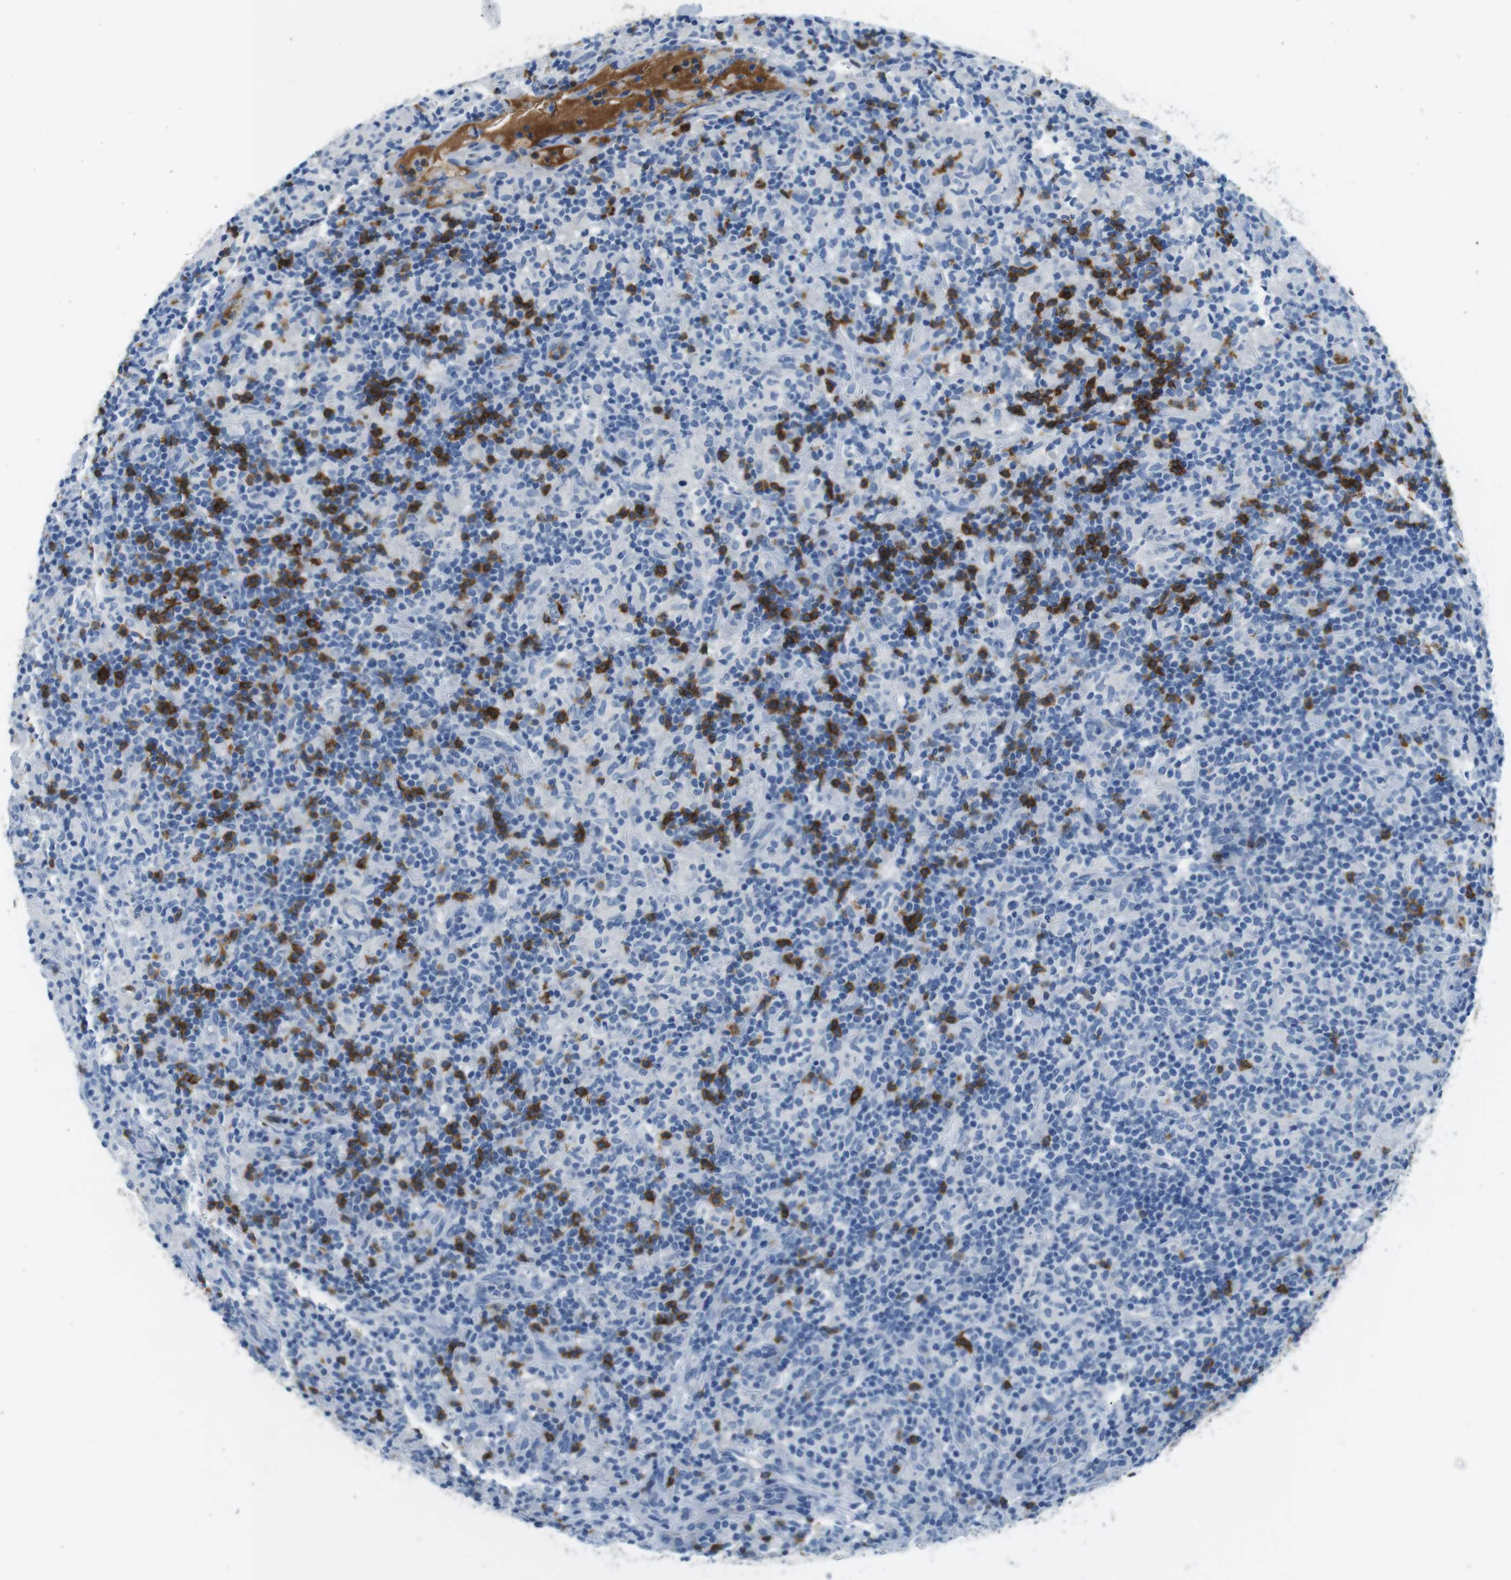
{"staining": {"intensity": "negative", "quantity": "none", "location": "none"}, "tissue": "lymphoma", "cell_type": "Tumor cells", "image_type": "cancer", "snomed": [{"axis": "morphology", "description": "Hodgkin's disease, NOS"}, {"axis": "topography", "description": "Lymph node"}], "caption": "High magnification brightfield microscopy of Hodgkin's disease stained with DAB (3,3'-diaminobenzidine) (brown) and counterstained with hematoxylin (blue): tumor cells show no significant positivity.", "gene": "IGHD", "patient": {"sex": "male", "age": 70}}